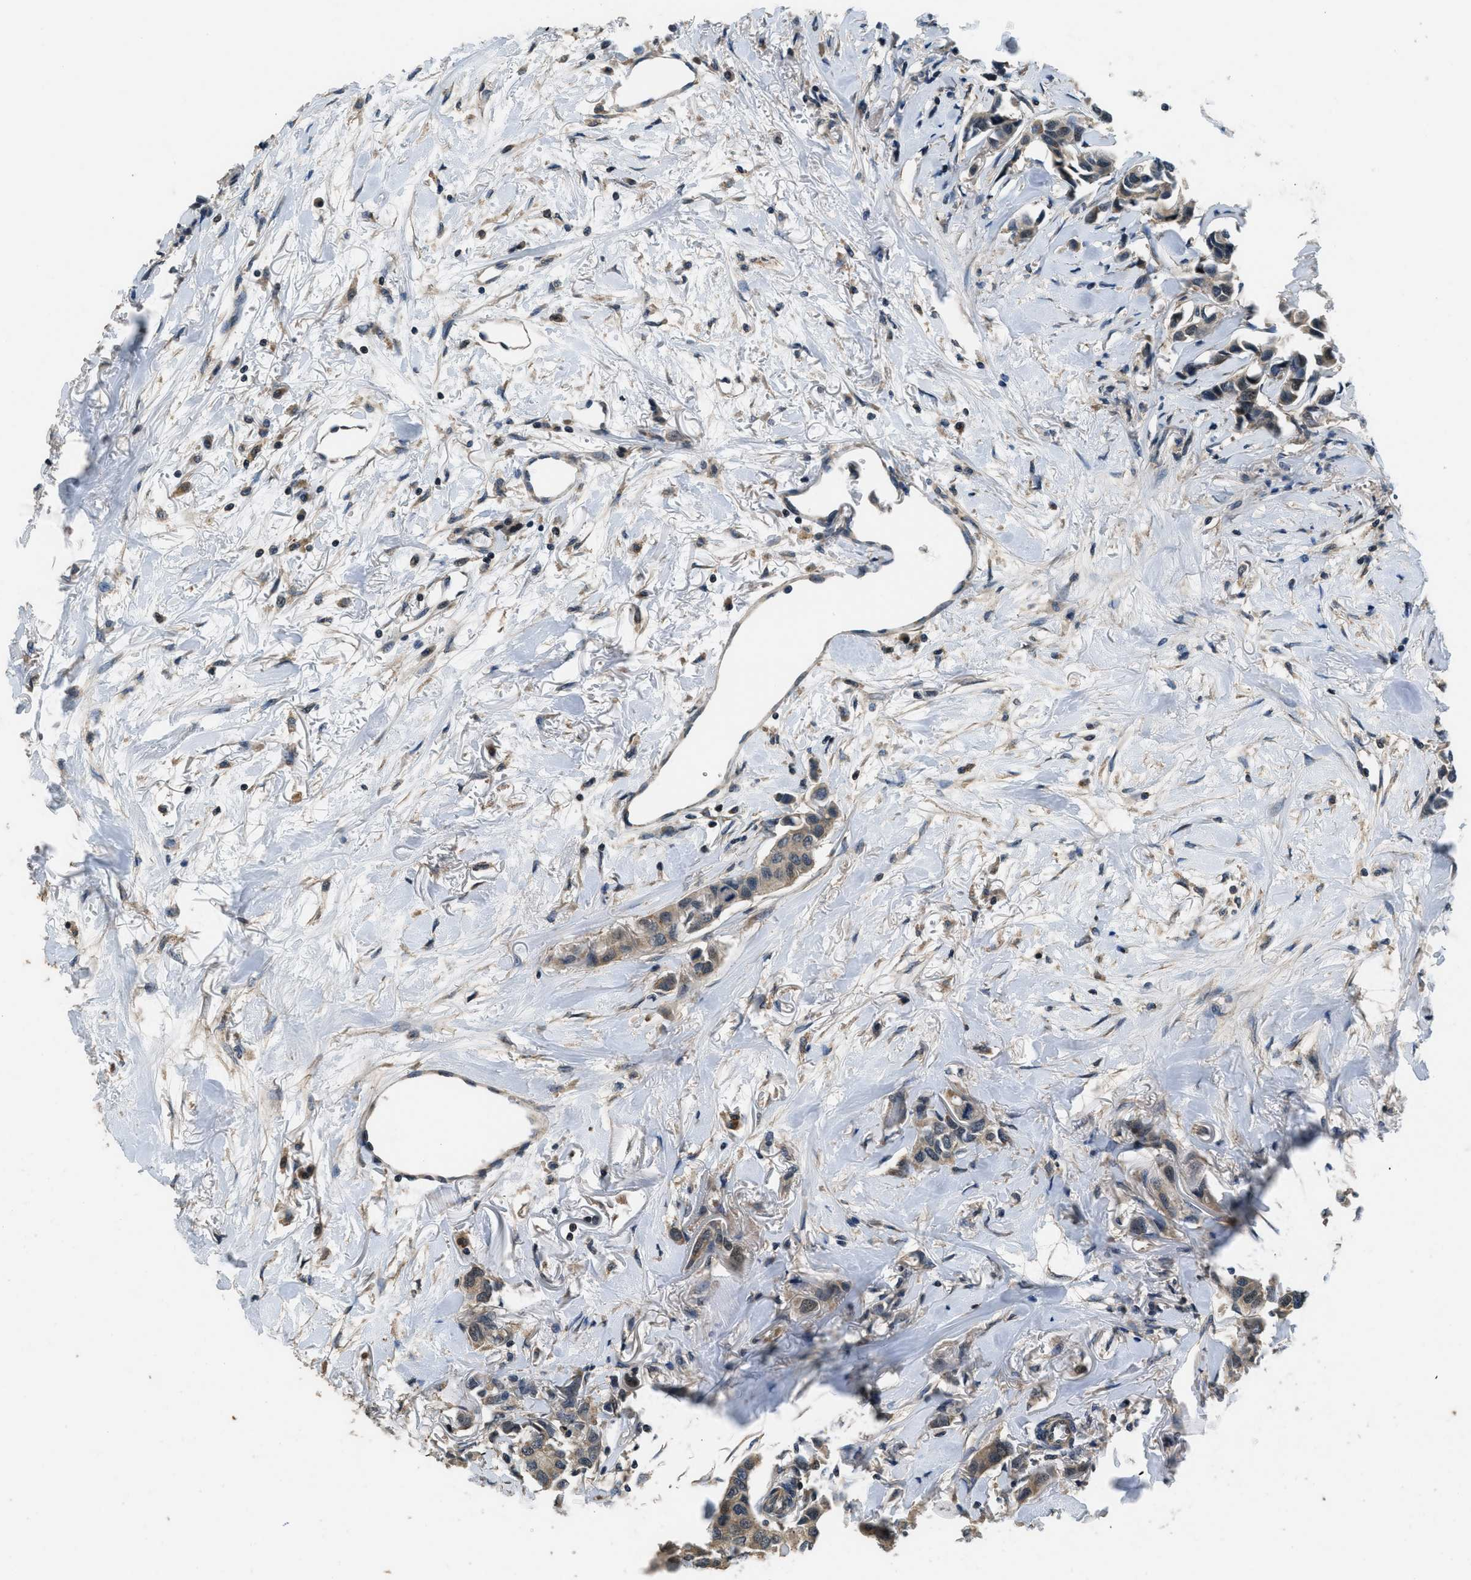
{"staining": {"intensity": "weak", "quantity": ">75%", "location": "cytoplasmic/membranous"}, "tissue": "breast cancer", "cell_type": "Tumor cells", "image_type": "cancer", "snomed": [{"axis": "morphology", "description": "Duct carcinoma"}, {"axis": "topography", "description": "Breast"}], "caption": "This image displays invasive ductal carcinoma (breast) stained with immunohistochemistry to label a protein in brown. The cytoplasmic/membranous of tumor cells show weak positivity for the protein. Nuclei are counter-stained blue.", "gene": "NAT1", "patient": {"sex": "female", "age": 80}}